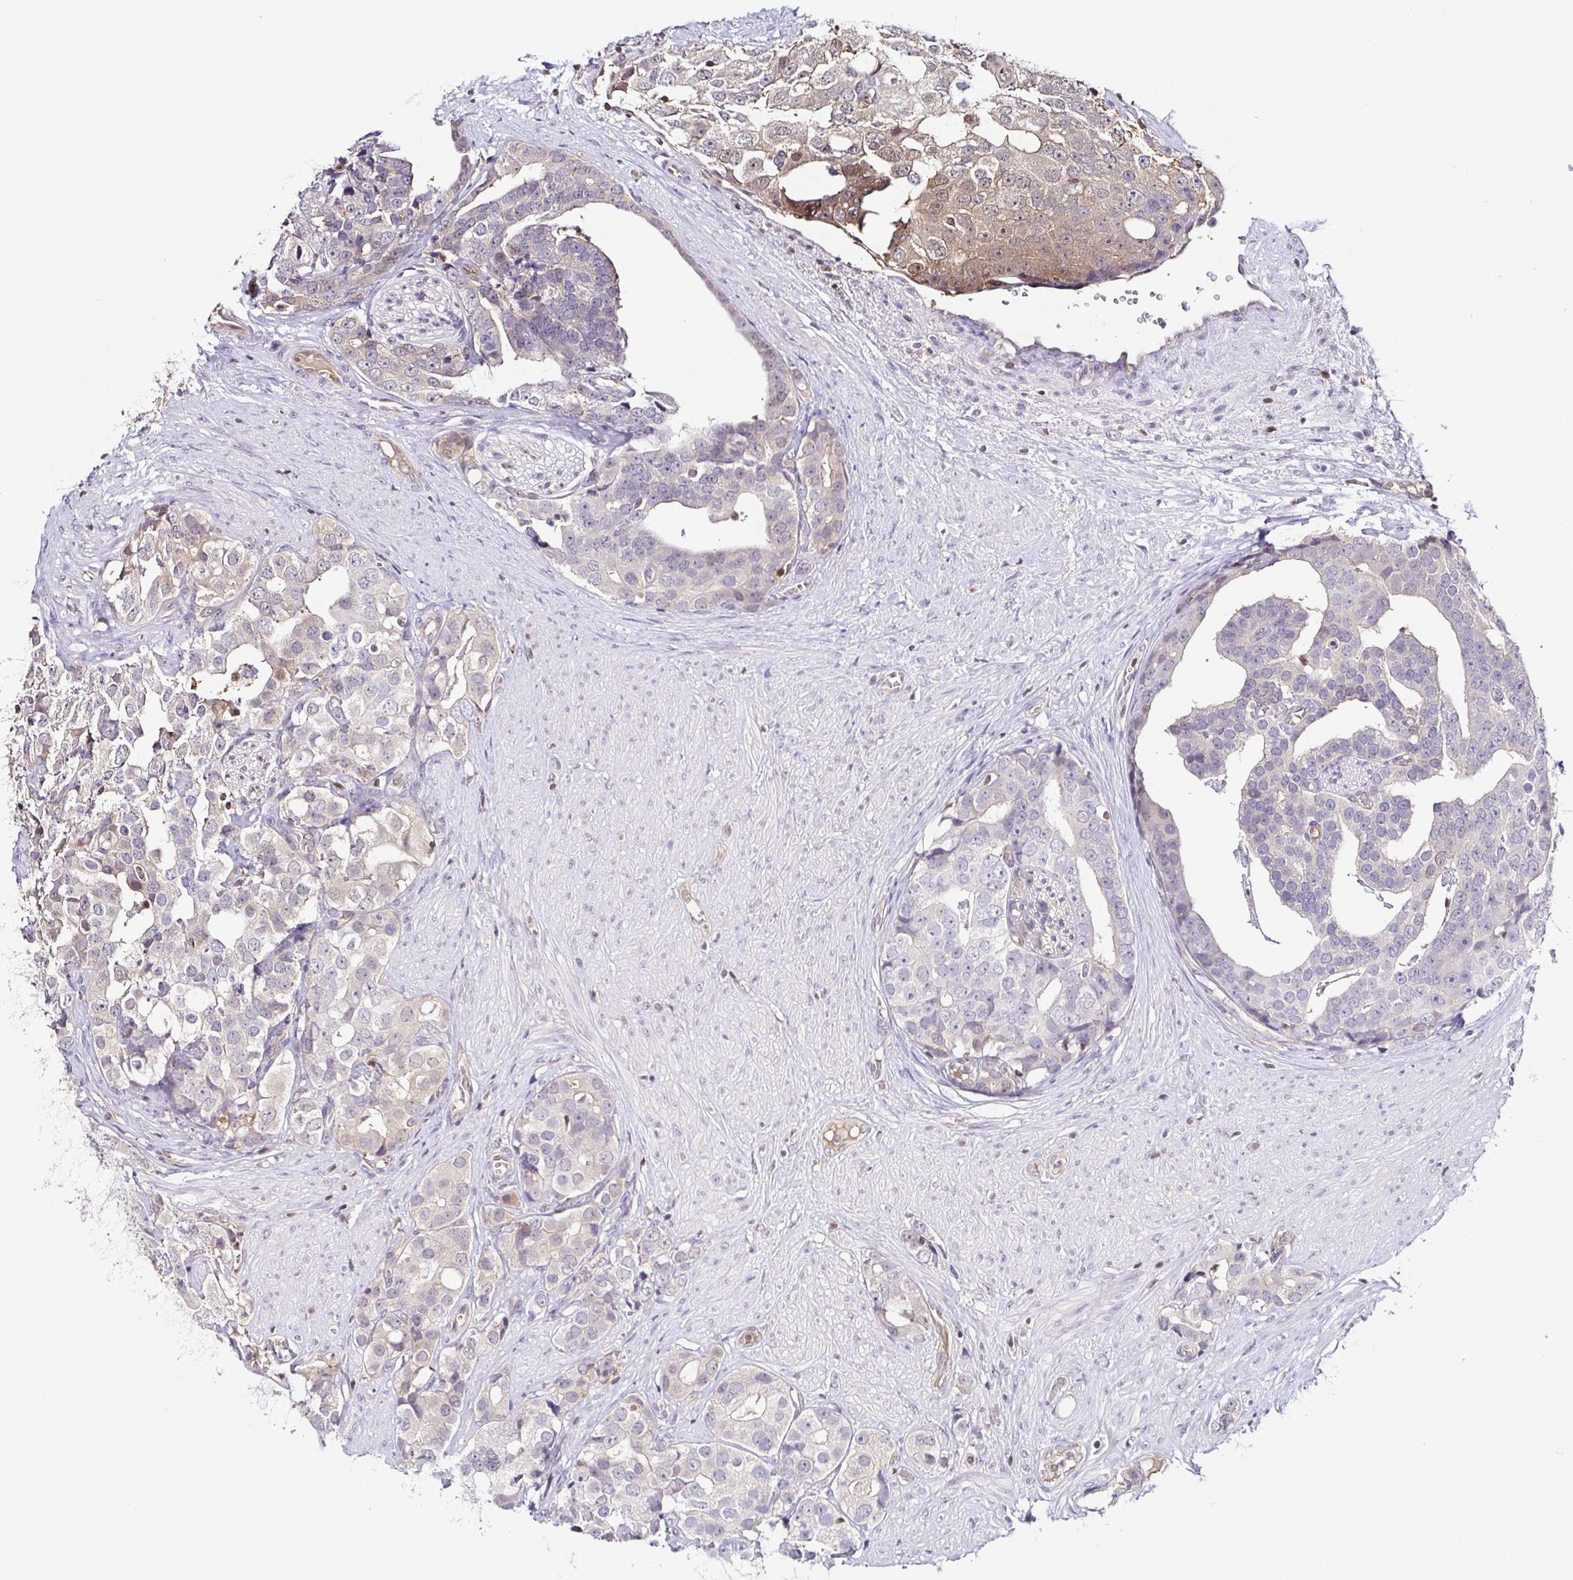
{"staining": {"intensity": "negative", "quantity": "none", "location": "none"}, "tissue": "prostate cancer", "cell_type": "Tumor cells", "image_type": "cancer", "snomed": [{"axis": "morphology", "description": "Adenocarcinoma, High grade"}, {"axis": "topography", "description": "Prostate"}], "caption": "Tumor cells are negative for brown protein staining in prostate cancer (high-grade adenocarcinoma).", "gene": "PSMB9", "patient": {"sex": "male", "age": 71}}